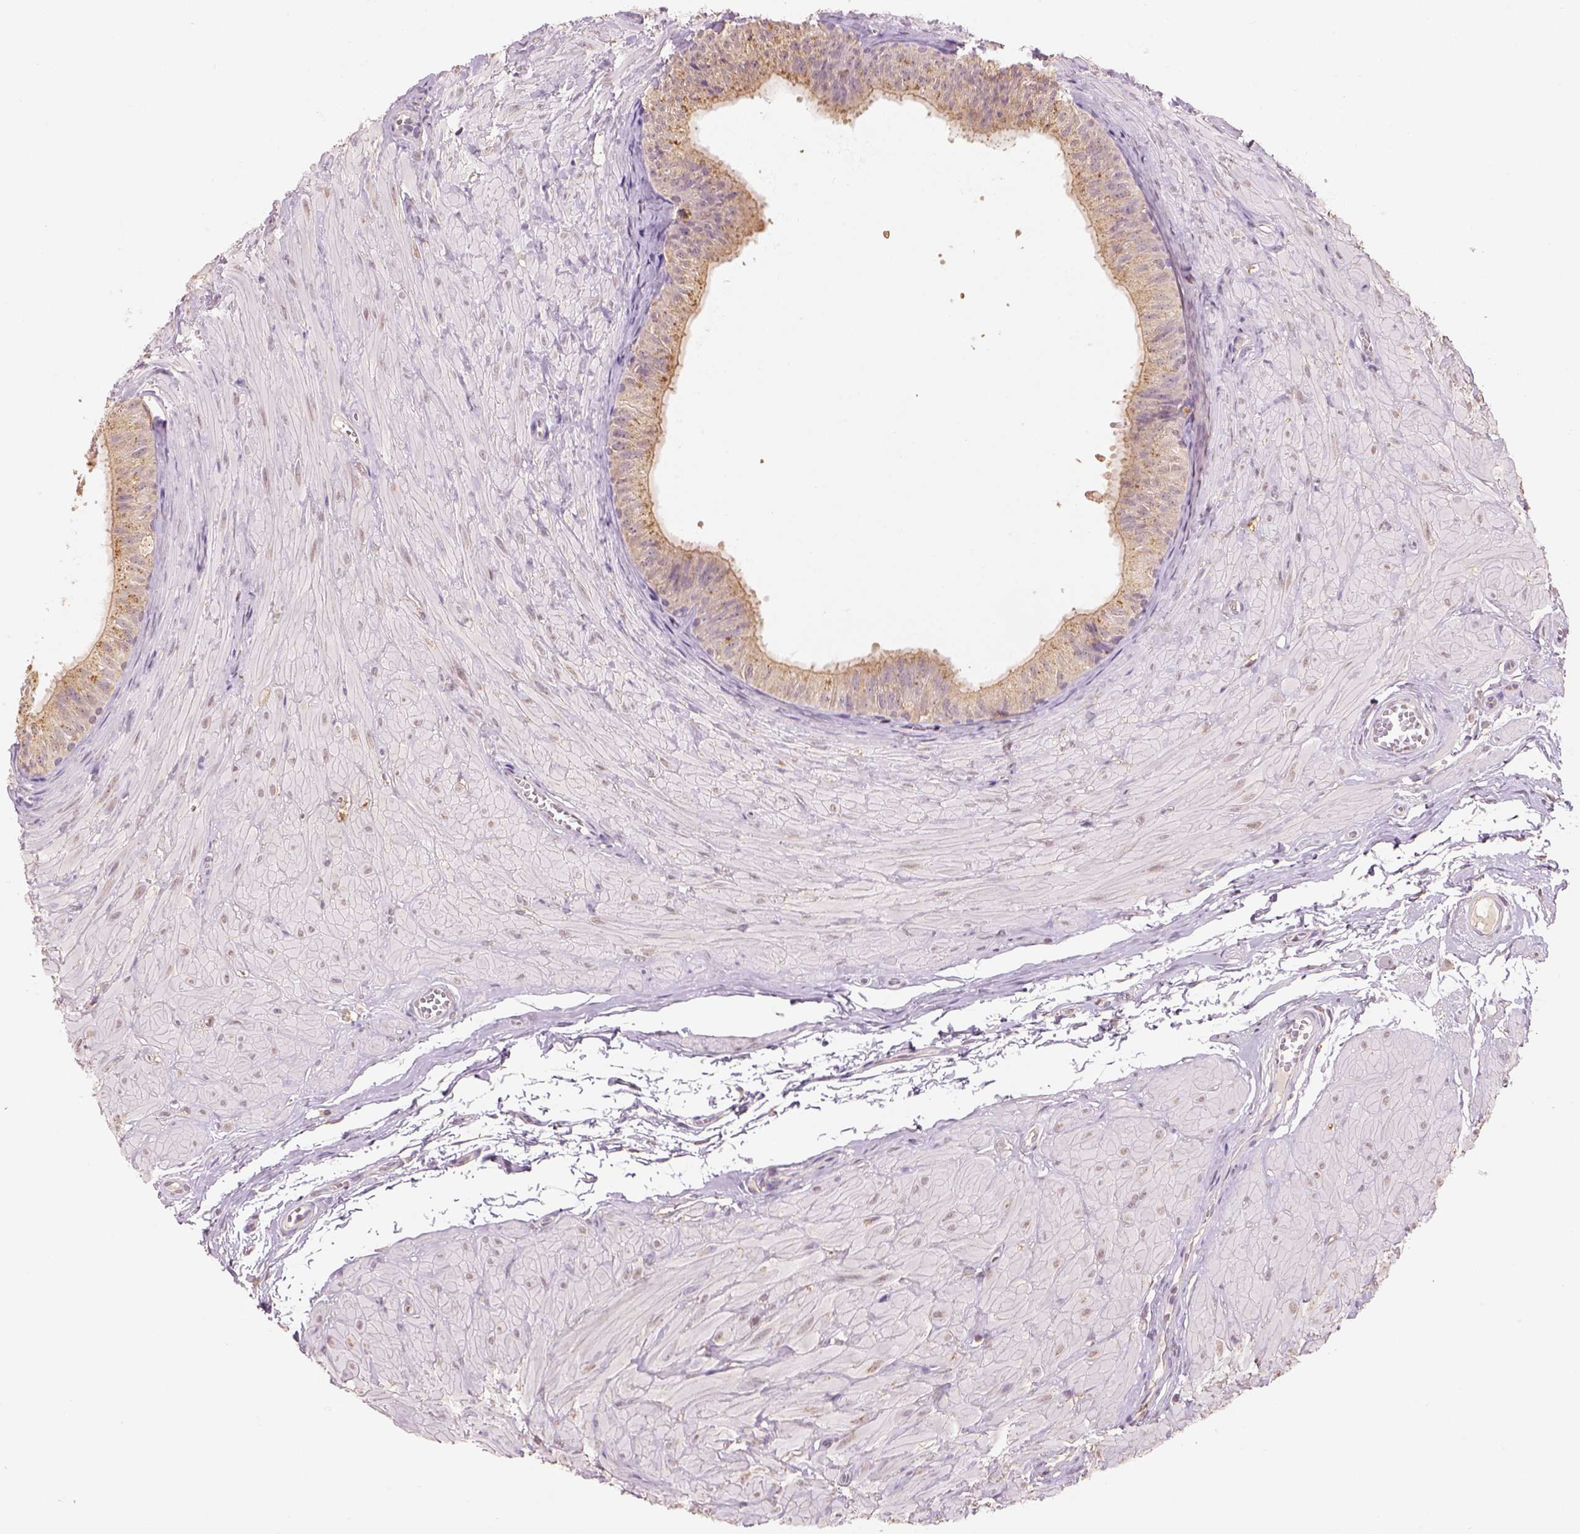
{"staining": {"intensity": "weak", "quantity": "25%-75%", "location": "cytoplasmic/membranous"}, "tissue": "epididymis", "cell_type": "Glandular cells", "image_type": "normal", "snomed": [{"axis": "morphology", "description": "Normal tissue, NOS"}, {"axis": "topography", "description": "Epididymis"}, {"axis": "topography", "description": "Vas deferens"}], "caption": "This histopathology image displays benign epididymis stained with immunohistochemistry (IHC) to label a protein in brown. The cytoplasmic/membranous of glandular cells show weak positivity for the protein. Nuclei are counter-stained blue.", "gene": "AP2B1", "patient": {"sex": "male", "age": 23}}